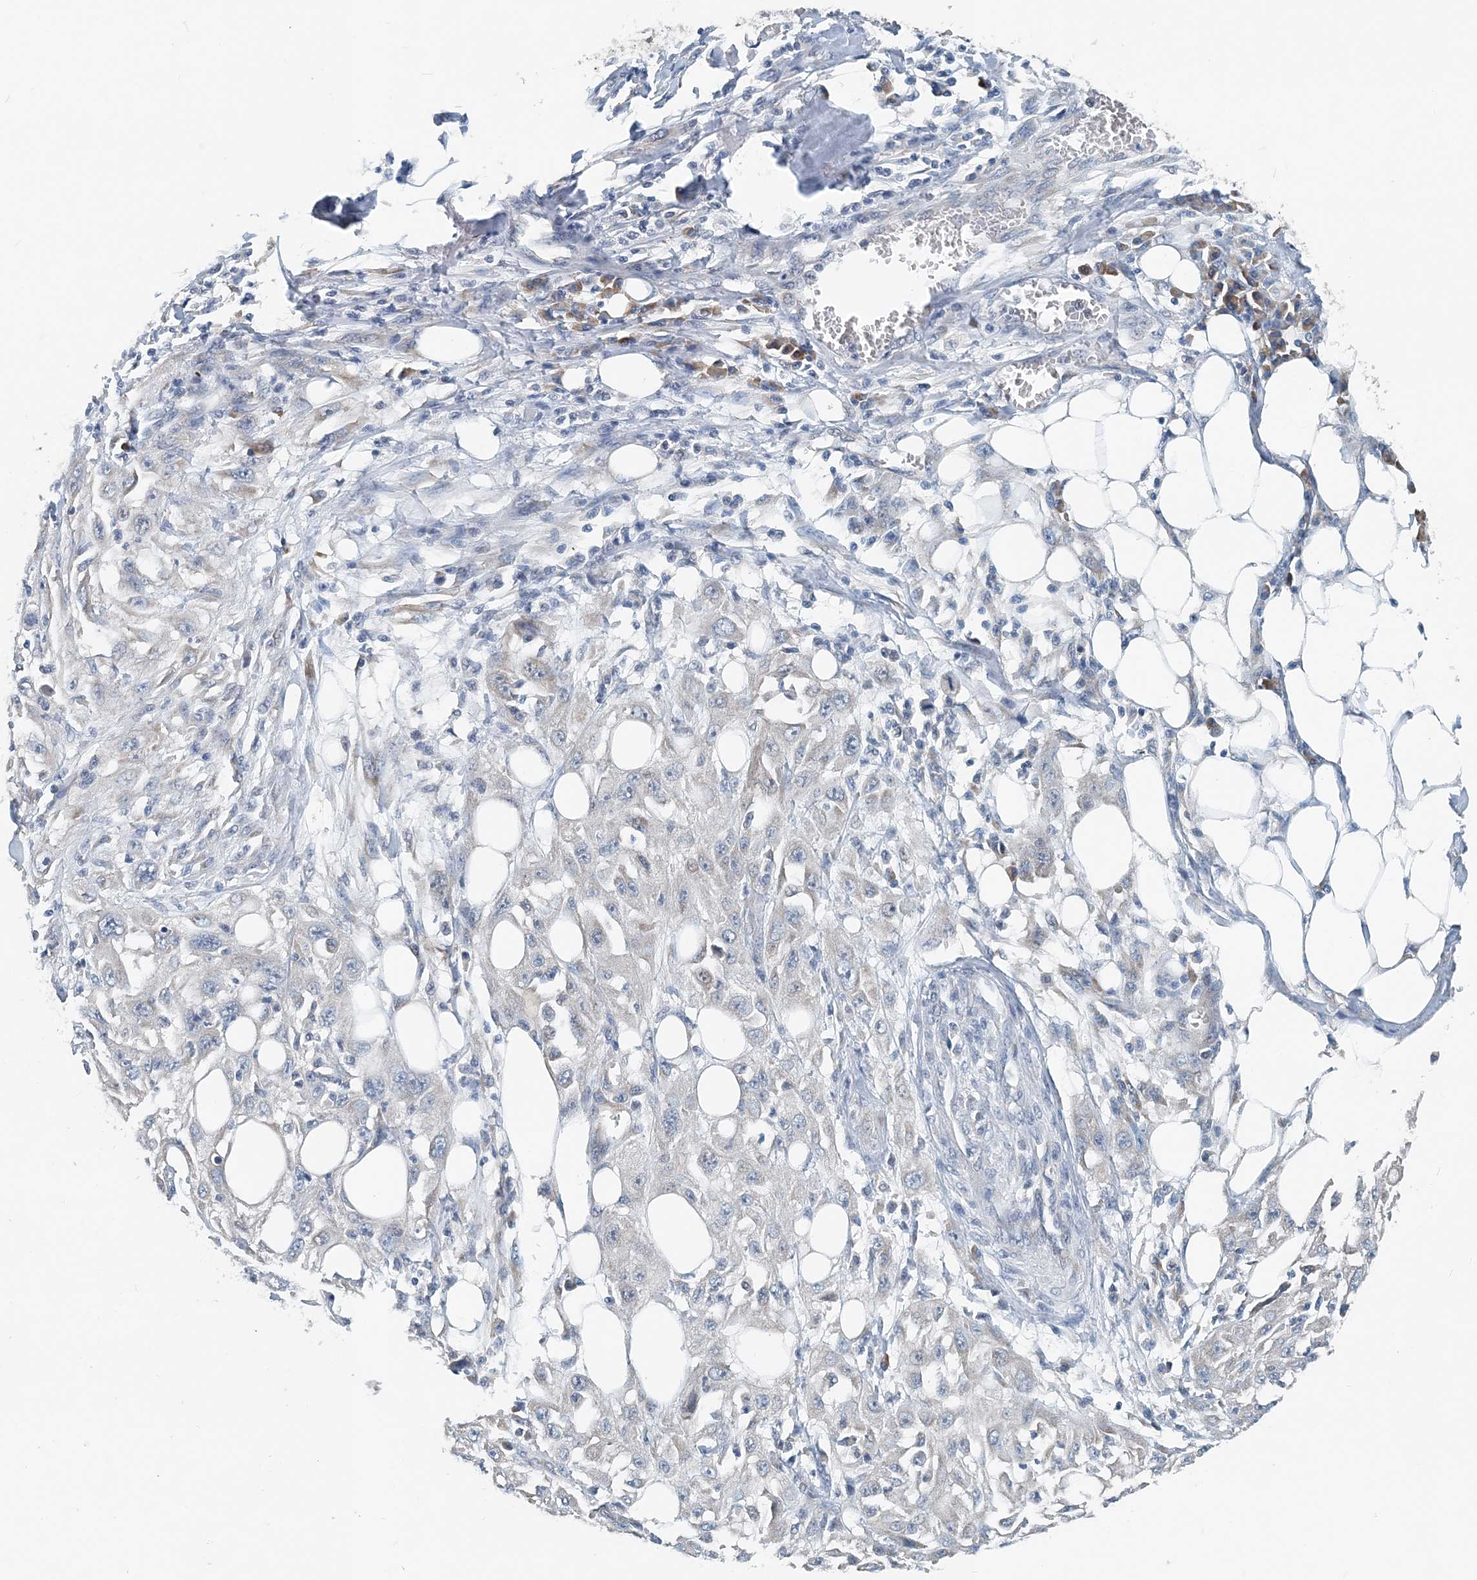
{"staining": {"intensity": "negative", "quantity": "none", "location": "none"}, "tissue": "skin cancer", "cell_type": "Tumor cells", "image_type": "cancer", "snomed": [{"axis": "morphology", "description": "Squamous cell carcinoma, NOS"}, {"axis": "topography", "description": "Skin"}], "caption": "The histopathology image displays no significant positivity in tumor cells of squamous cell carcinoma (skin). The staining is performed using DAB (3,3'-diaminobenzidine) brown chromogen with nuclei counter-stained in using hematoxylin.", "gene": "EEF1A2", "patient": {"sex": "male", "age": 75}}